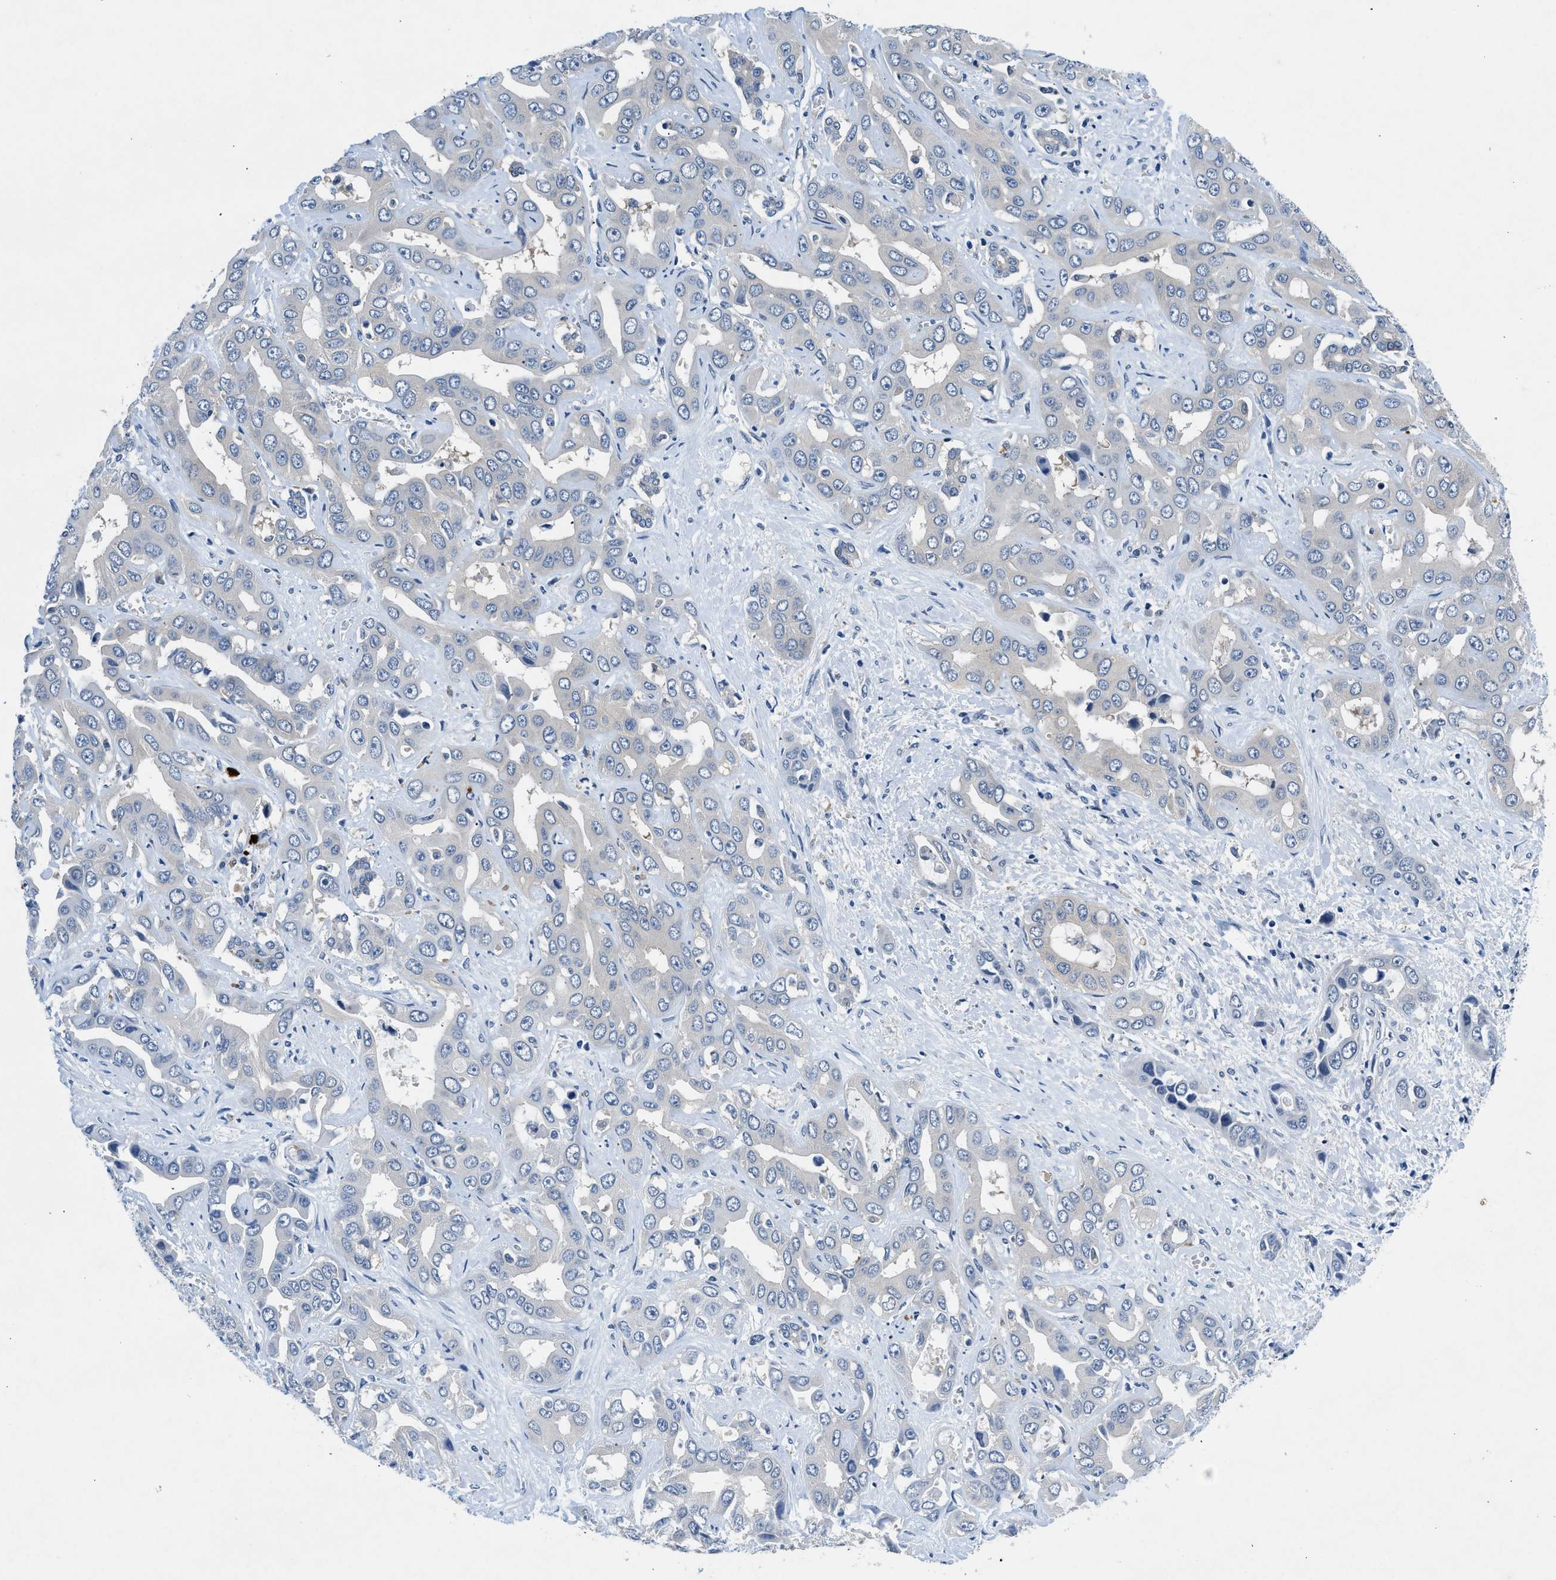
{"staining": {"intensity": "negative", "quantity": "none", "location": "none"}, "tissue": "liver cancer", "cell_type": "Tumor cells", "image_type": "cancer", "snomed": [{"axis": "morphology", "description": "Cholangiocarcinoma"}, {"axis": "topography", "description": "Liver"}], "caption": "Tumor cells show no significant expression in liver cancer (cholangiocarcinoma).", "gene": "COPS2", "patient": {"sex": "female", "age": 52}}